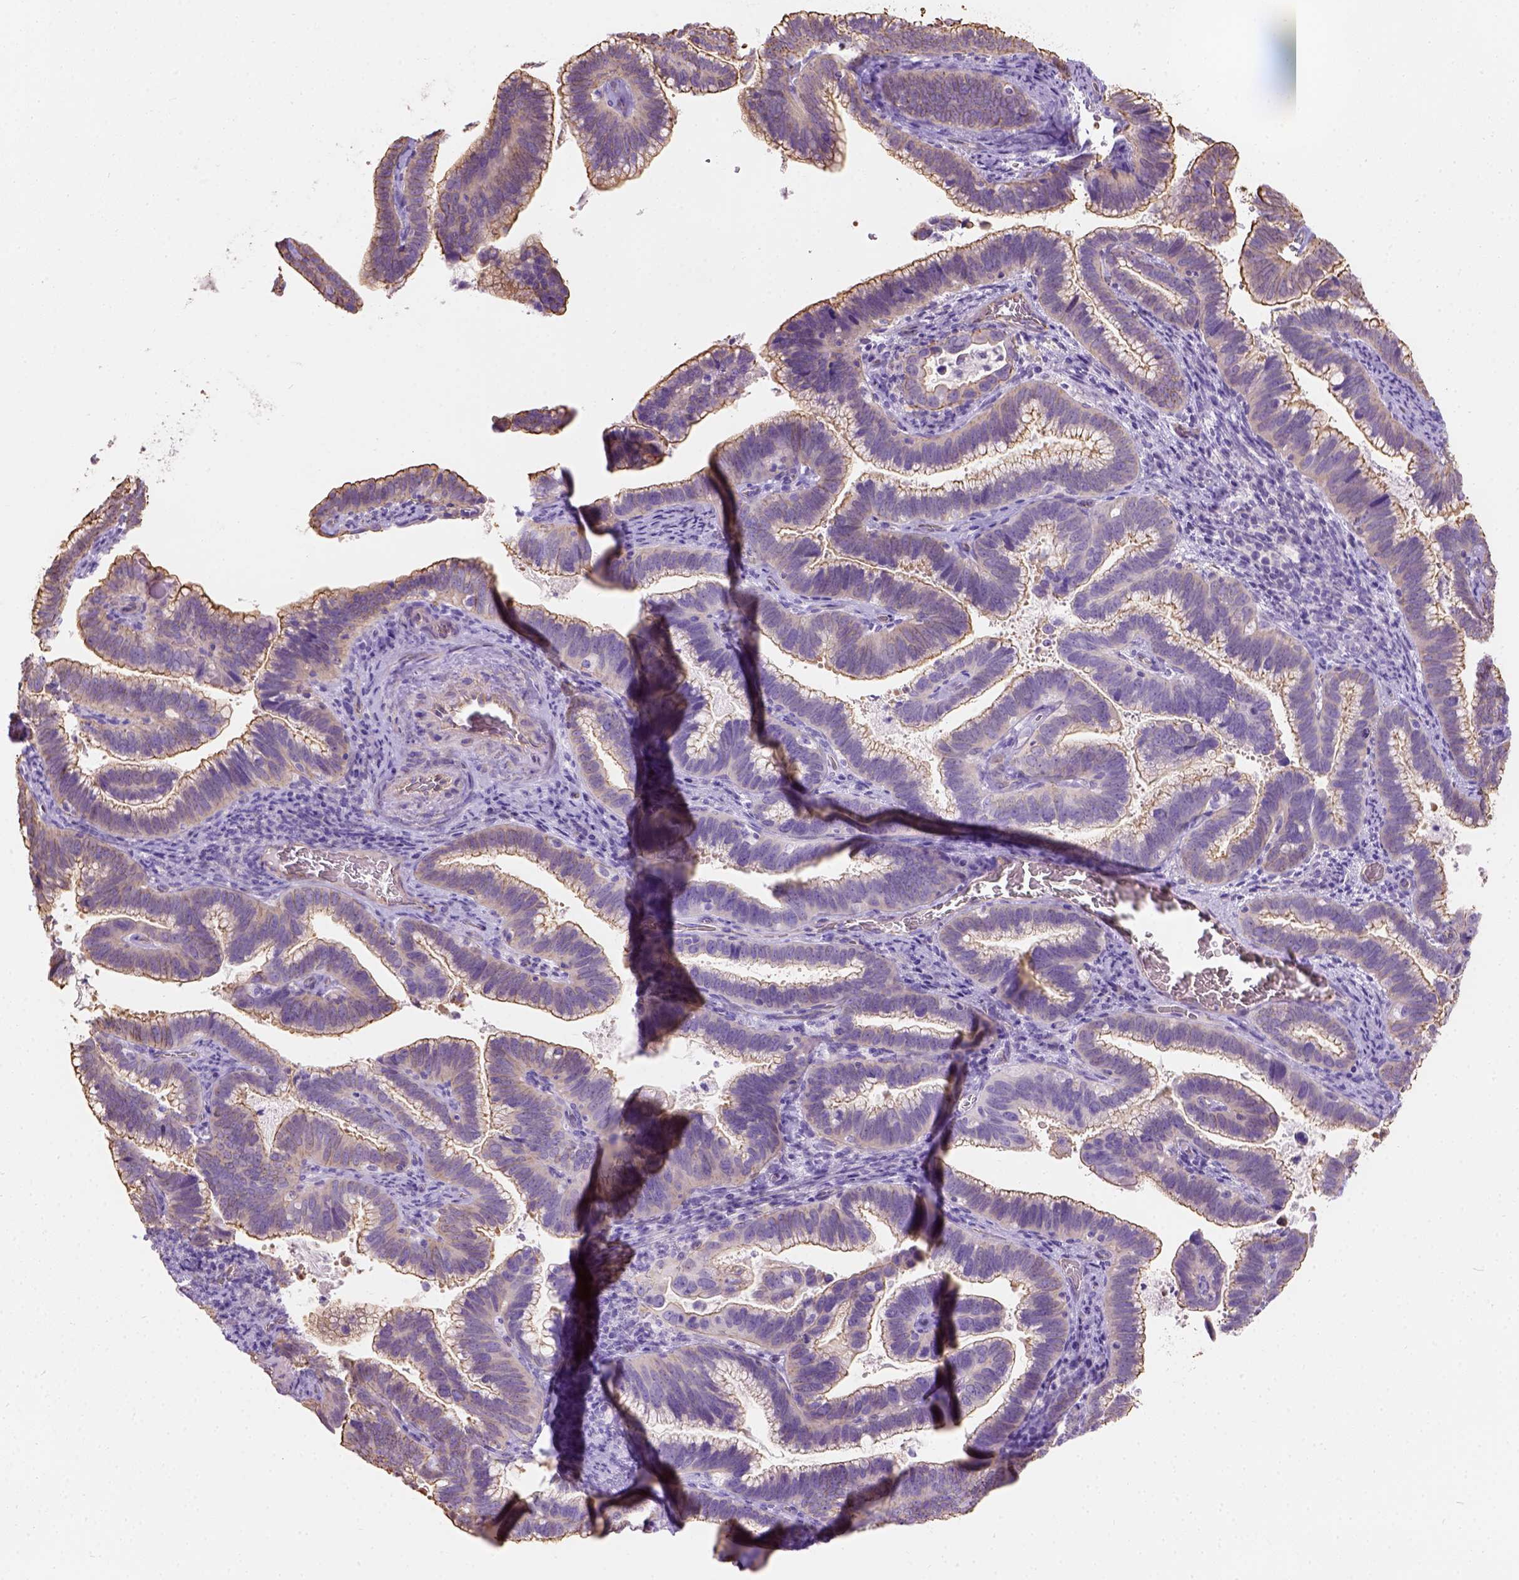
{"staining": {"intensity": "moderate", "quantity": ">75%", "location": "cytoplasmic/membranous"}, "tissue": "cervical cancer", "cell_type": "Tumor cells", "image_type": "cancer", "snomed": [{"axis": "morphology", "description": "Adenocarcinoma, NOS"}, {"axis": "topography", "description": "Cervix"}], "caption": "Tumor cells show medium levels of moderate cytoplasmic/membranous expression in approximately >75% of cells in cervical adenocarcinoma.", "gene": "PHF7", "patient": {"sex": "female", "age": 61}}